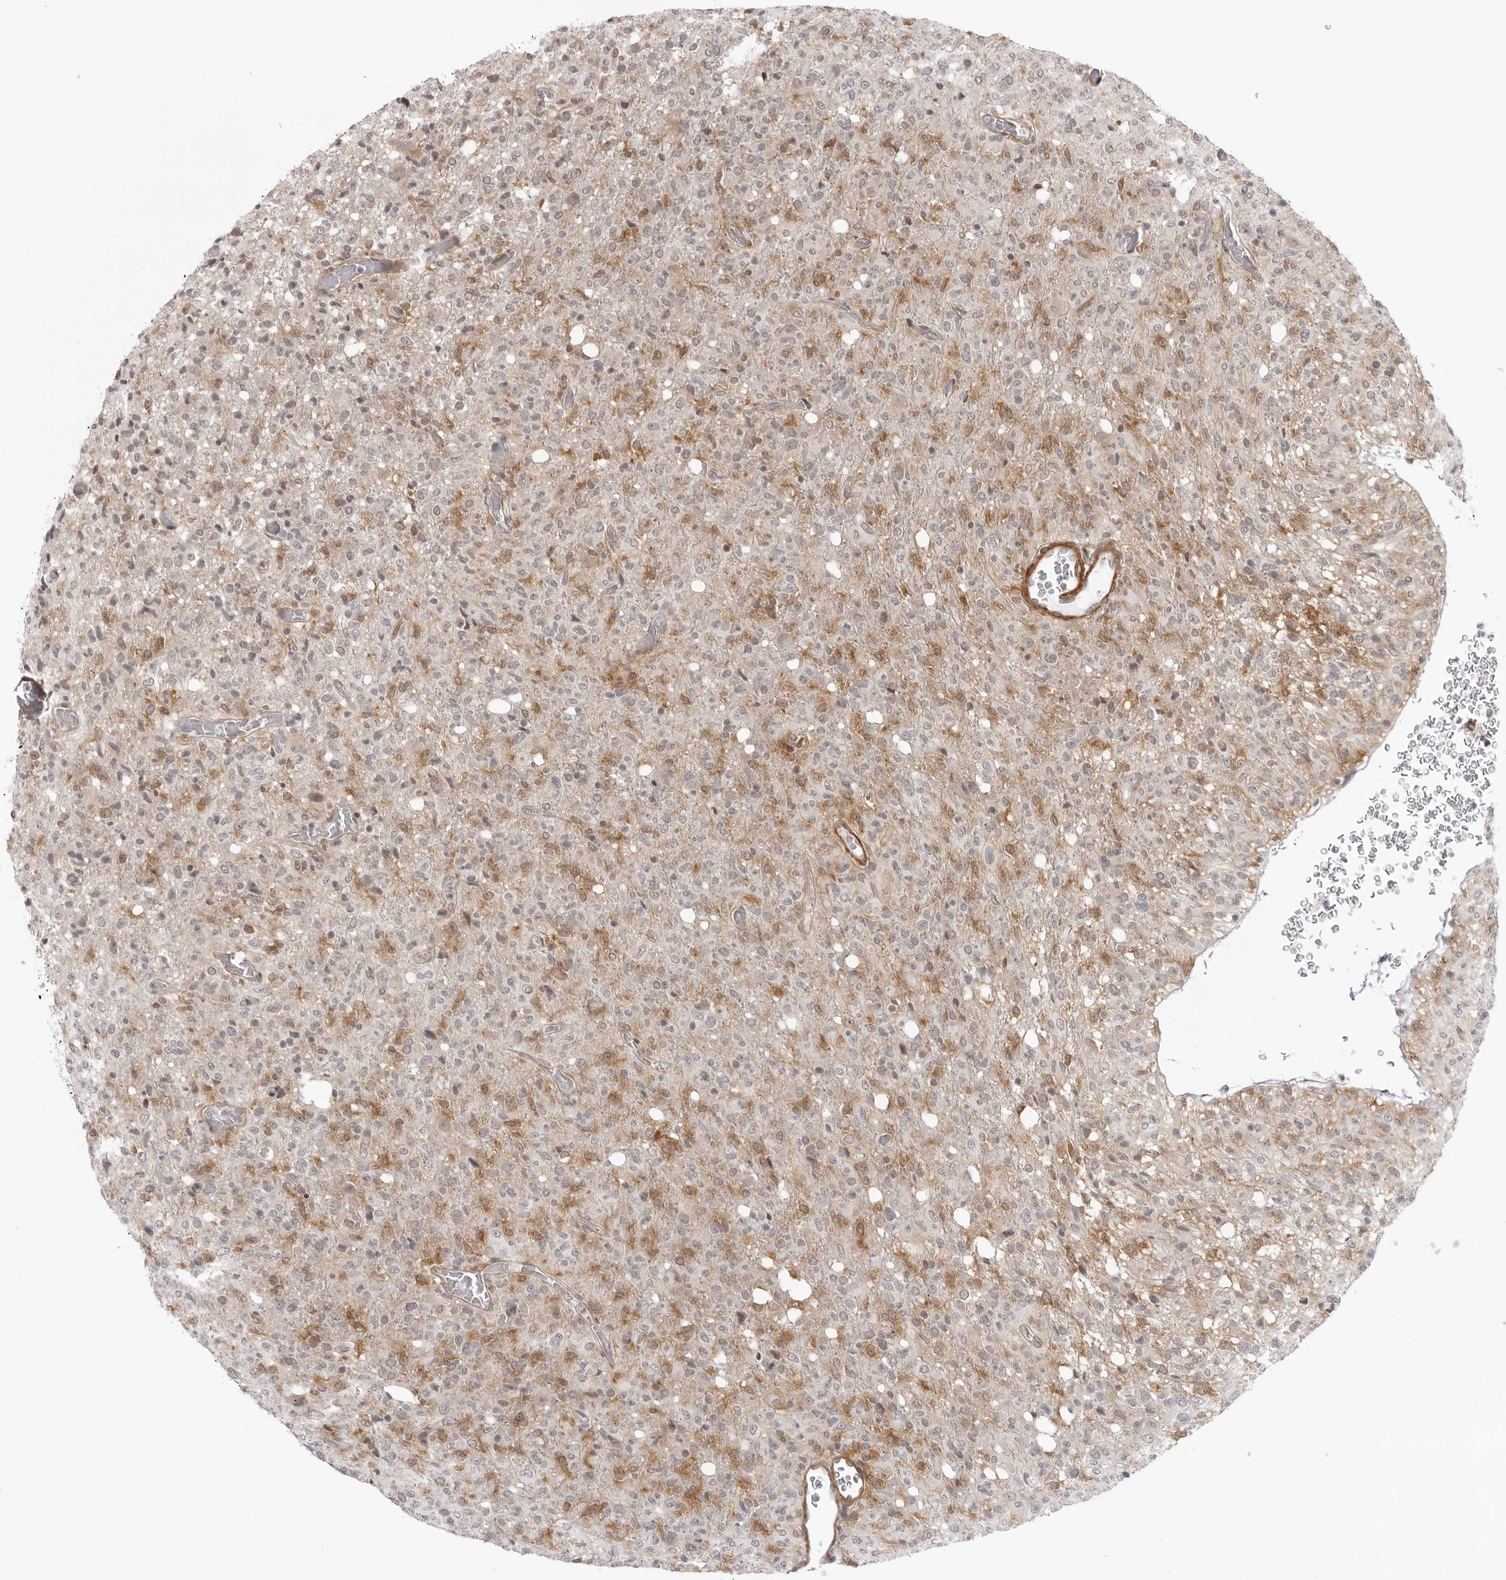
{"staining": {"intensity": "moderate", "quantity": "25%-75%", "location": "cytoplasmic/membranous"}, "tissue": "glioma", "cell_type": "Tumor cells", "image_type": "cancer", "snomed": [{"axis": "morphology", "description": "Glioma, malignant, High grade"}, {"axis": "topography", "description": "Brain"}], "caption": "The photomicrograph exhibits a brown stain indicating the presence of a protein in the cytoplasmic/membranous of tumor cells in malignant high-grade glioma. The protein of interest is stained brown, and the nuclei are stained in blue (DAB IHC with brightfield microscopy, high magnification).", "gene": "SRGAP2", "patient": {"sex": "female", "age": 57}}